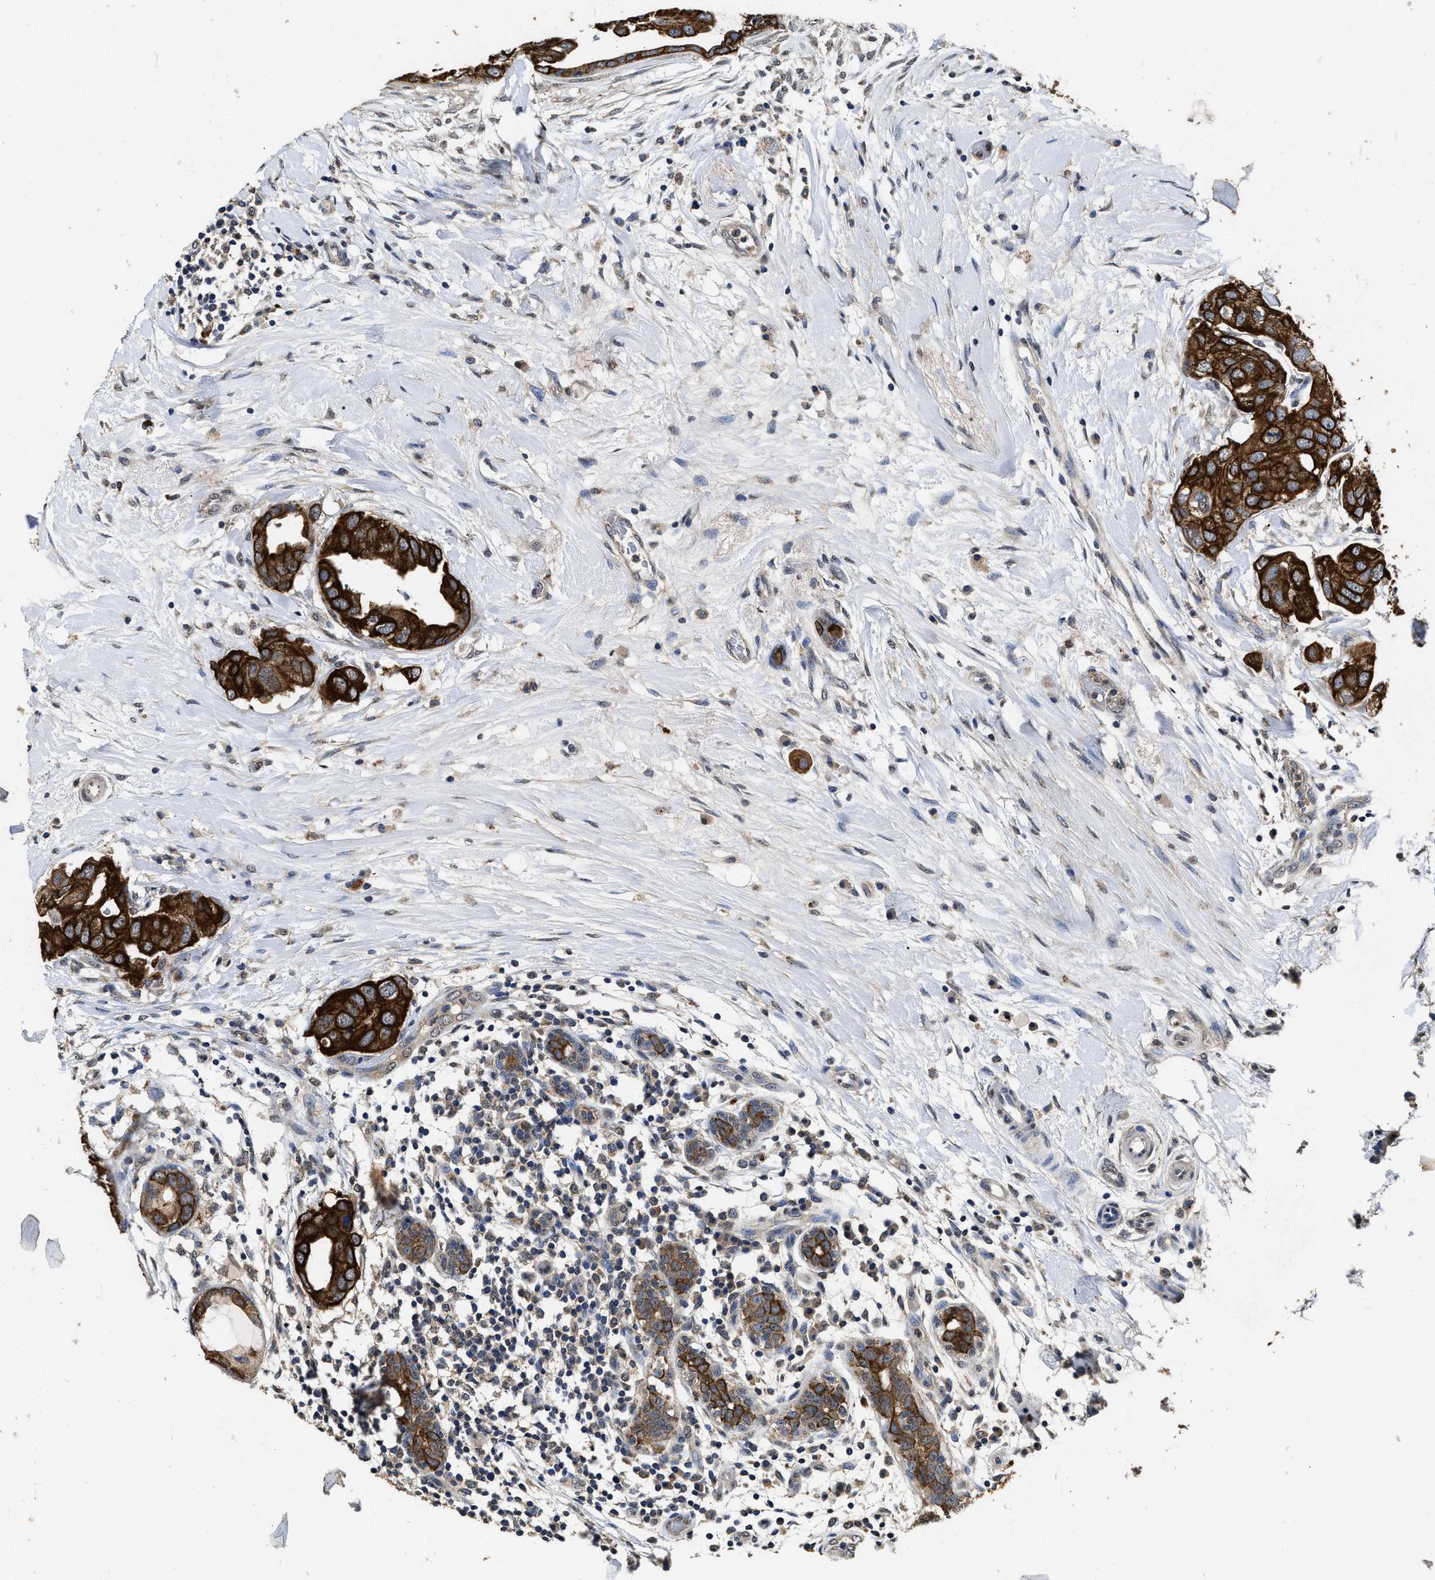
{"staining": {"intensity": "strong", "quantity": ">75%", "location": "cytoplasmic/membranous"}, "tissue": "breast cancer", "cell_type": "Tumor cells", "image_type": "cancer", "snomed": [{"axis": "morphology", "description": "Normal tissue, NOS"}, {"axis": "morphology", "description": "Duct carcinoma"}, {"axis": "topography", "description": "Breast"}], "caption": "This photomicrograph demonstrates IHC staining of human breast cancer (intraductal carcinoma), with high strong cytoplasmic/membranous expression in about >75% of tumor cells.", "gene": "CTNNA1", "patient": {"sex": "female", "age": 40}}